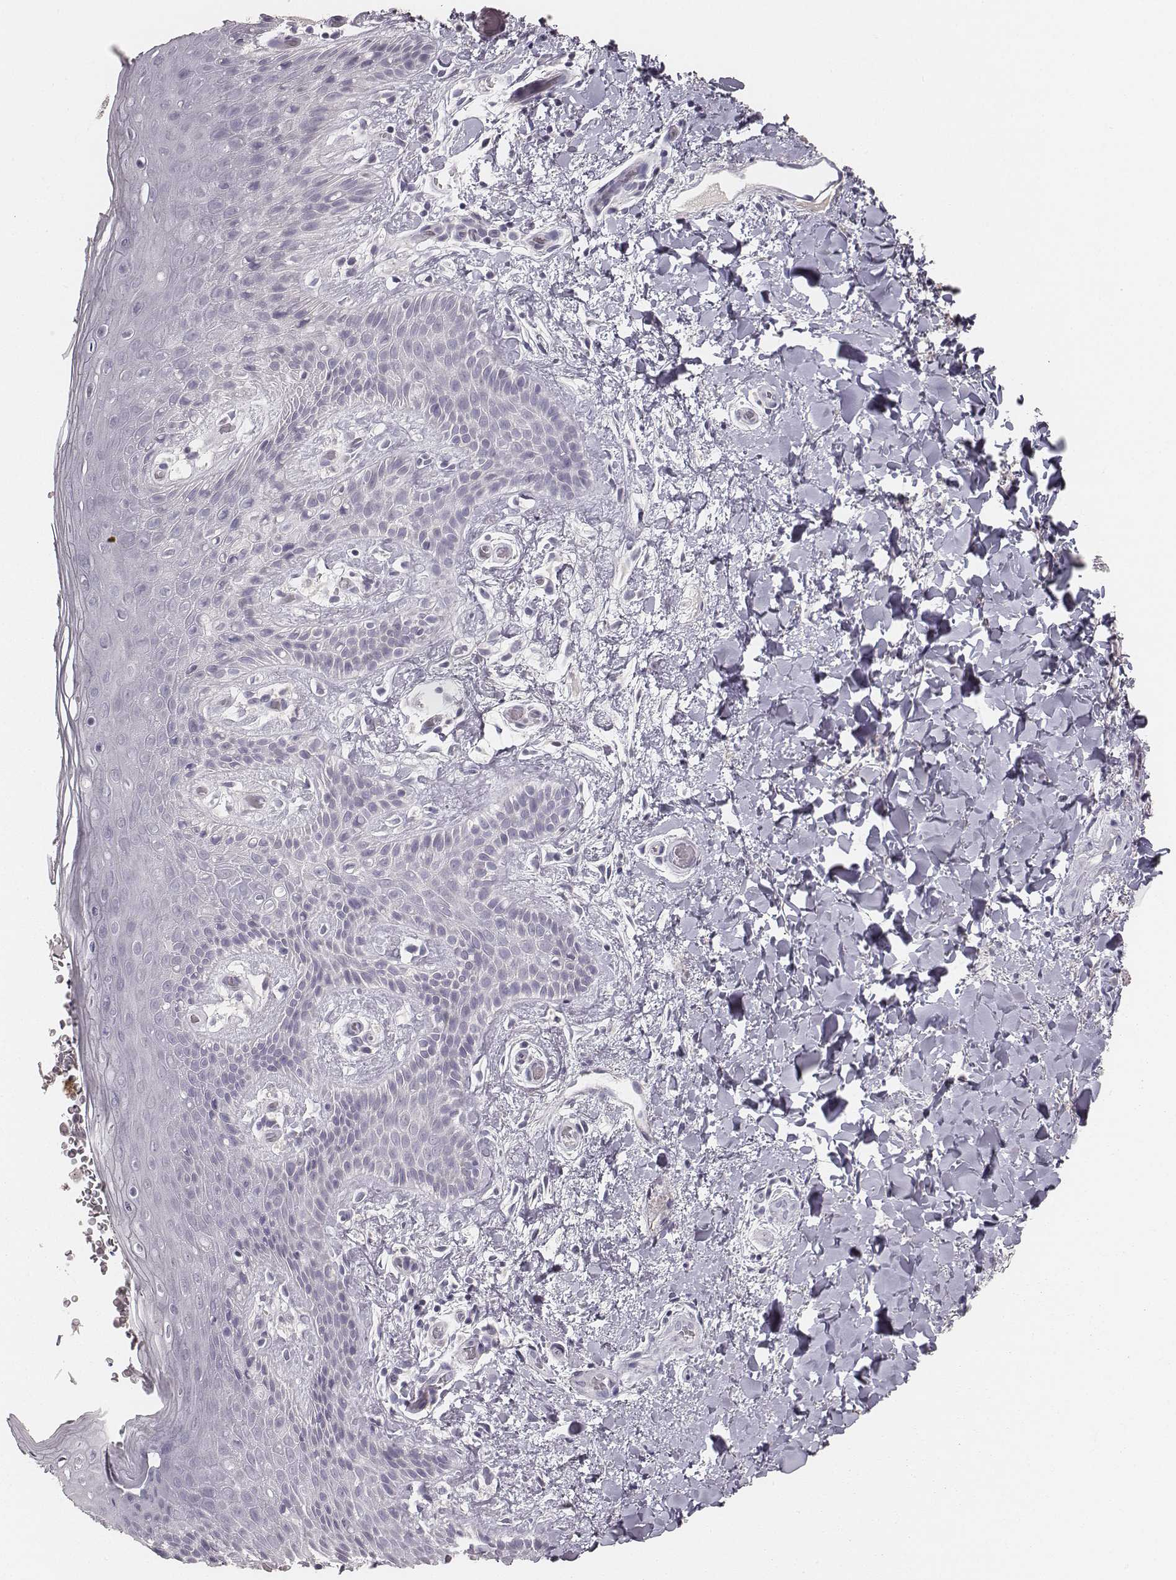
{"staining": {"intensity": "negative", "quantity": "none", "location": "none"}, "tissue": "skin", "cell_type": "Epidermal cells", "image_type": "normal", "snomed": [{"axis": "morphology", "description": "Normal tissue, NOS"}, {"axis": "topography", "description": "Anal"}], "caption": "Skin stained for a protein using IHC demonstrates no staining epidermal cells.", "gene": "MYH6", "patient": {"sex": "male", "age": 36}}